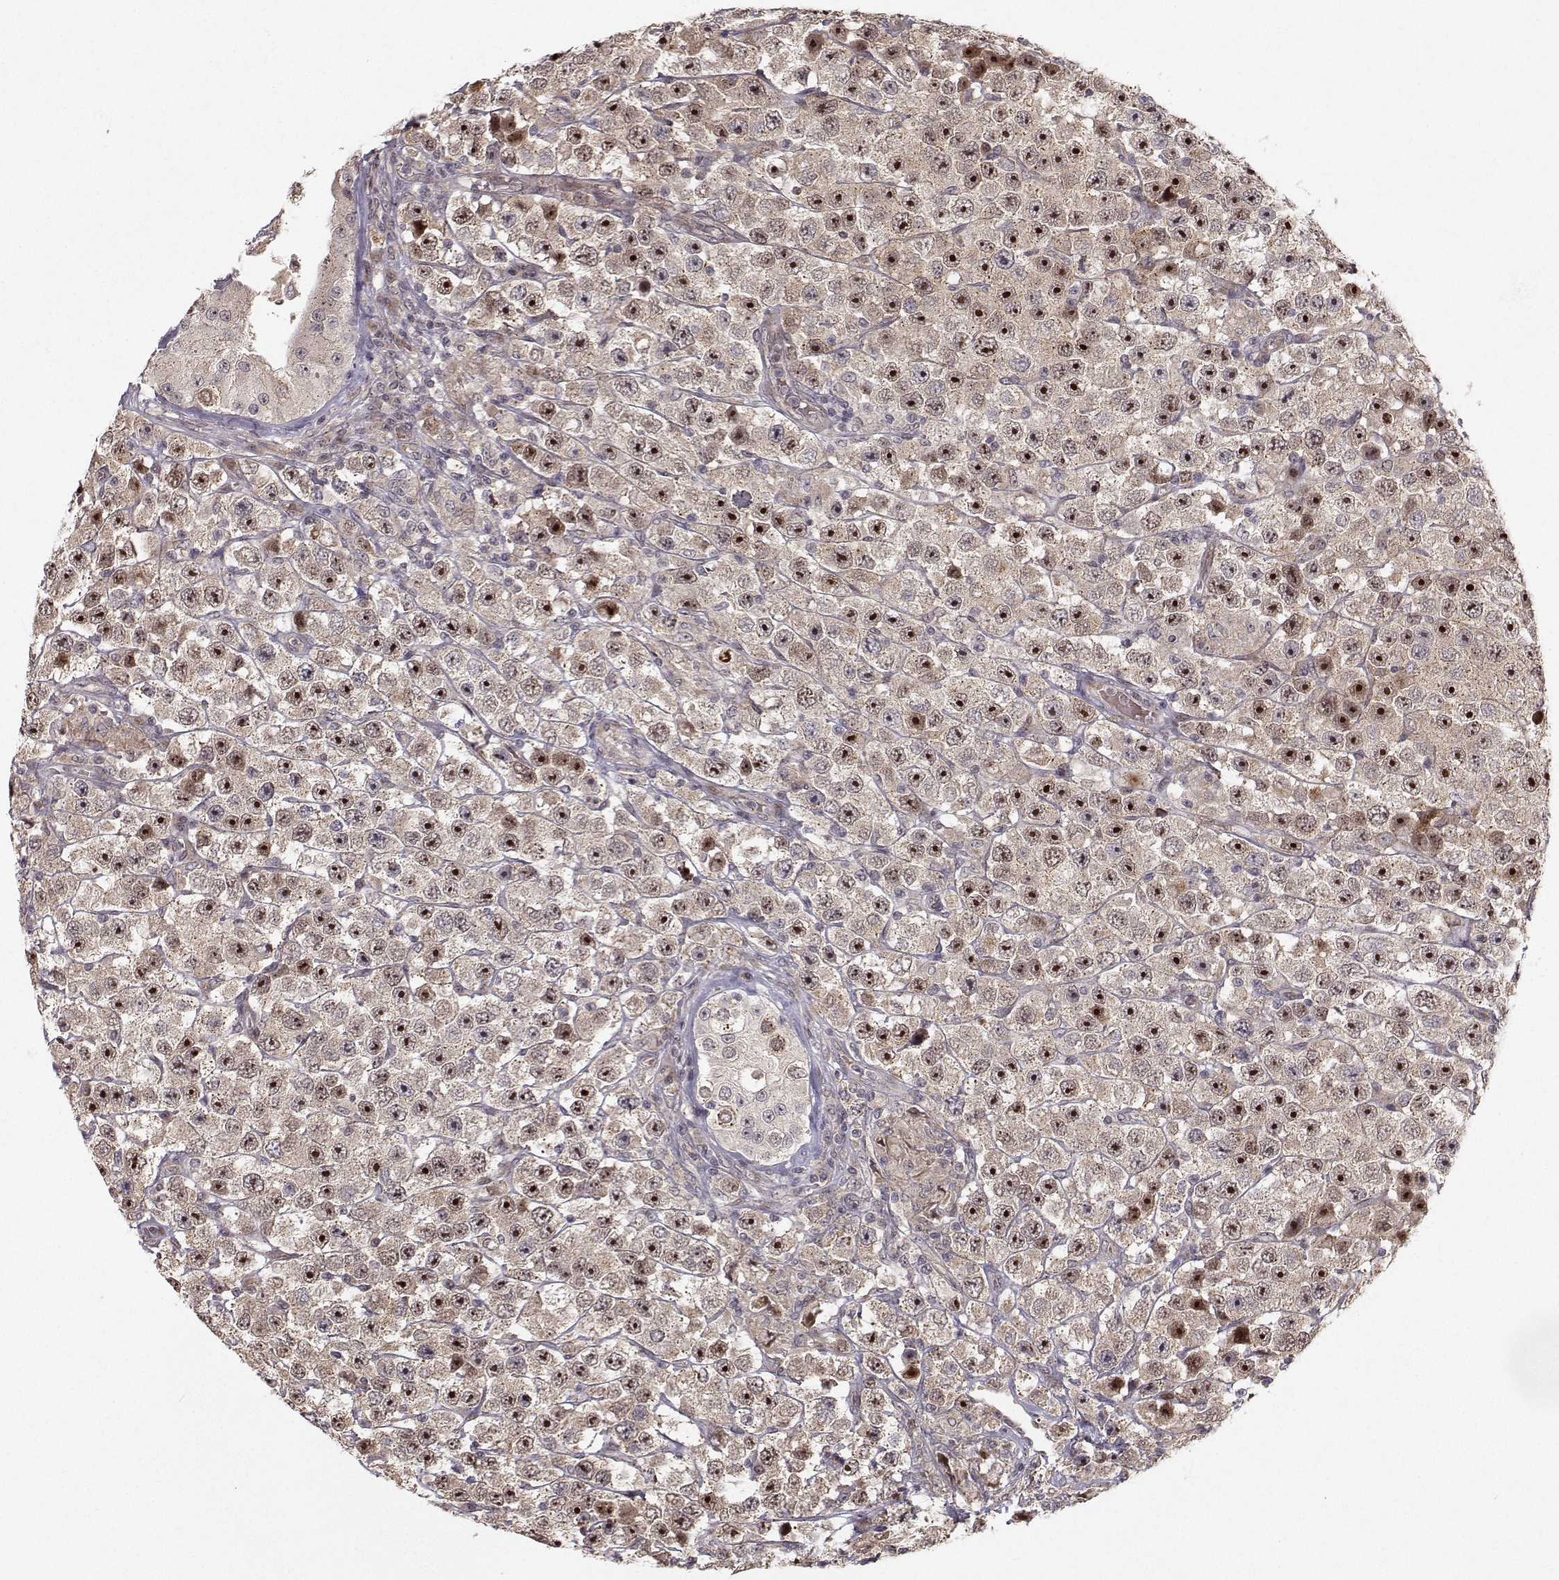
{"staining": {"intensity": "strong", "quantity": "25%-75%", "location": "nuclear"}, "tissue": "testis cancer", "cell_type": "Tumor cells", "image_type": "cancer", "snomed": [{"axis": "morphology", "description": "Seminoma, NOS"}, {"axis": "topography", "description": "Testis"}], "caption": "A brown stain labels strong nuclear staining of a protein in testis cancer (seminoma) tumor cells. (brown staining indicates protein expression, while blue staining denotes nuclei).", "gene": "APC", "patient": {"sex": "male", "age": 45}}